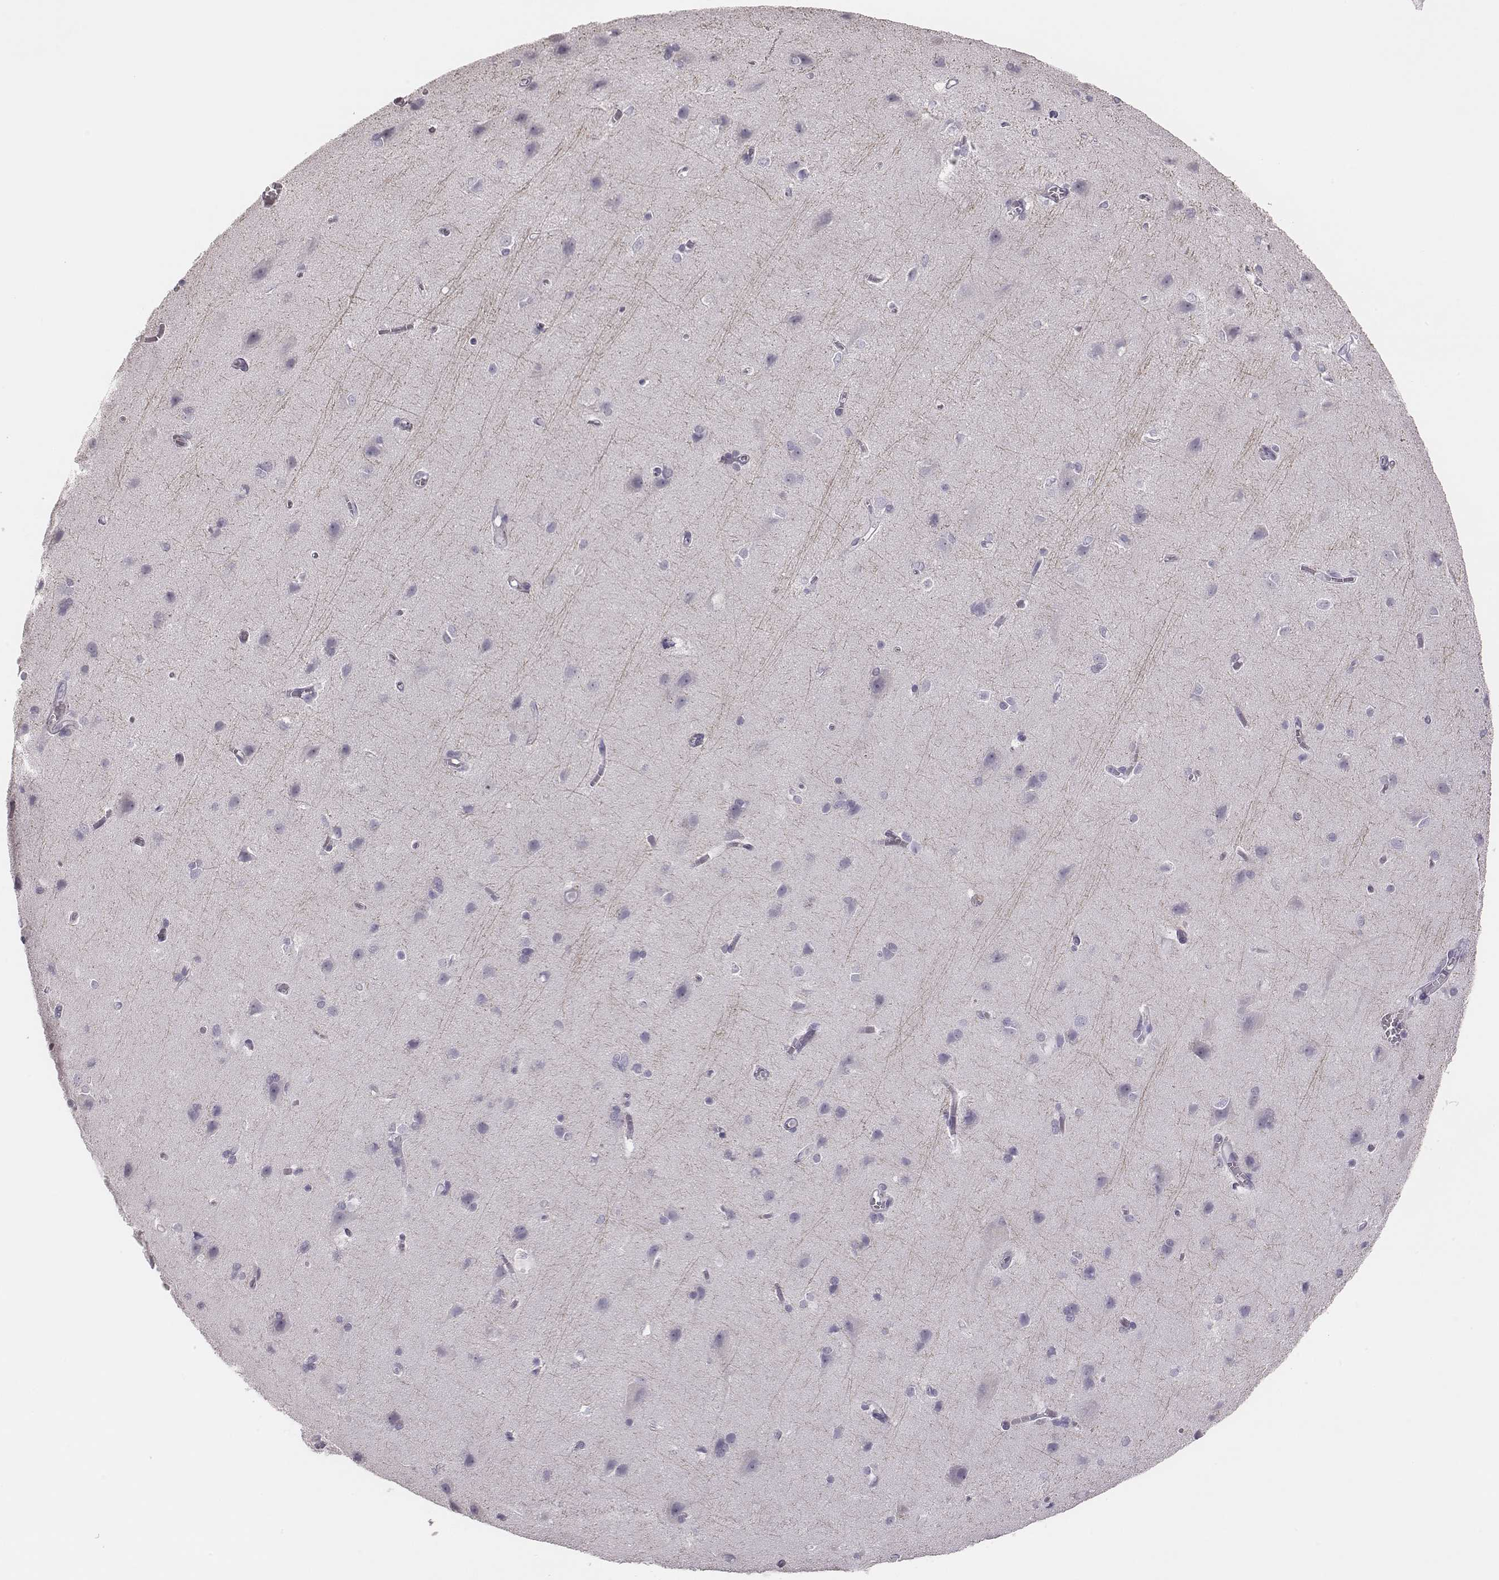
{"staining": {"intensity": "negative", "quantity": "none", "location": "none"}, "tissue": "cerebral cortex", "cell_type": "Endothelial cells", "image_type": "normal", "snomed": [{"axis": "morphology", "description": "Normal tissue, NOS"}, {"axis": "topography", "description": "Cerebral cortex"}], "caption": "IHC histopathology image of unremarkable cerebral cortex stained for a protein (brown), which reveals no staining in endothelial cells. (DAB IHC visualized using brightfield microscopy, high magnification).", "gene": "PBK", "patient": {"sex": "male", "age": 37}}